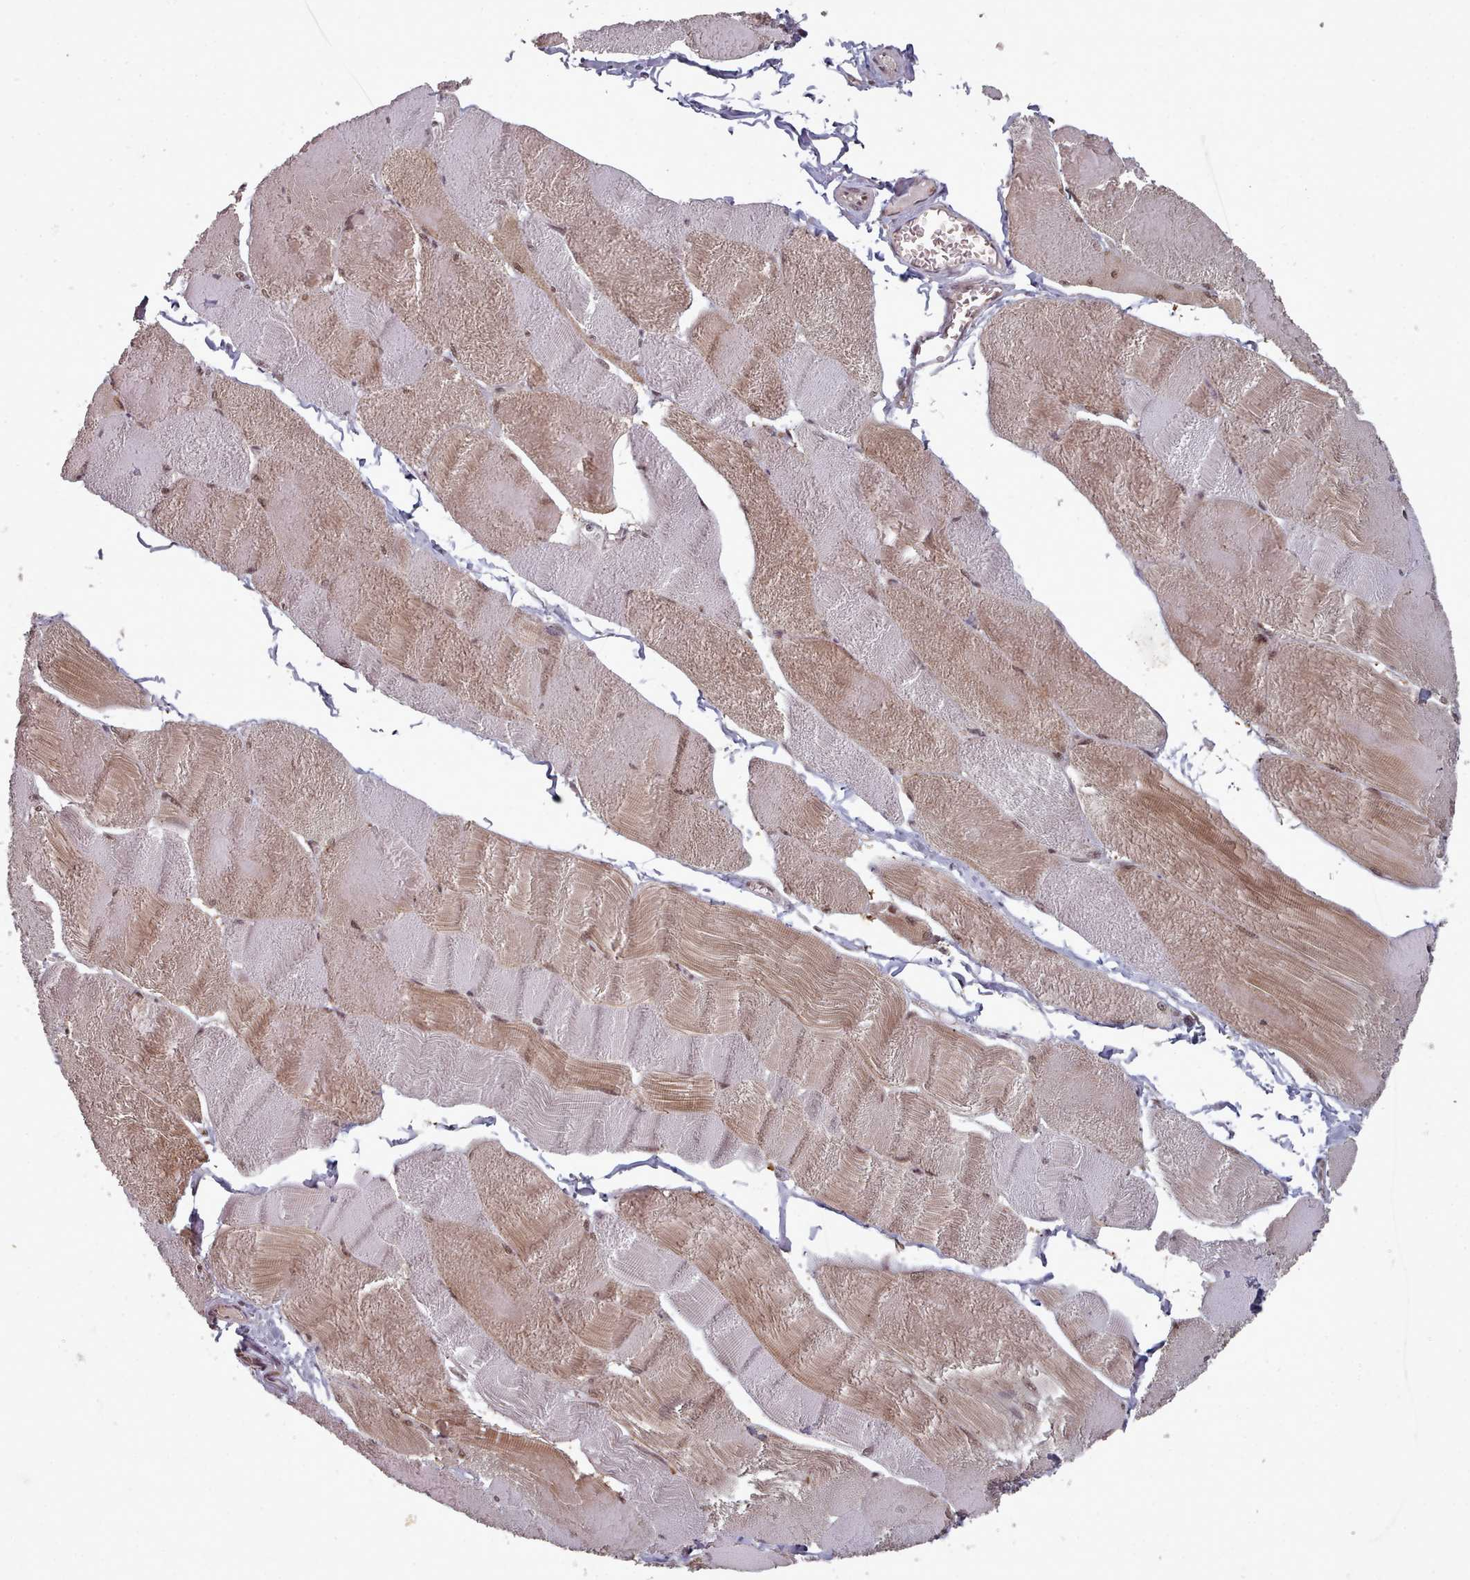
{"staining": {"intensity": "weak", "quantity": "25%-75%", "location": "cytoplasmic/membranous,nuclear"}, "tissue": "skeletal muscle", "cell_type": "Myocytes", "image_type": "normal", "snomed": [{"axis": "morphology", "description": "Normal tissue, NOS"}, {"axis": "morphology", "description": "Basal cell carcinoma"}, {"axis": "topography", "description": "Skeletal muscle"}], "caption": "IHC of normal skeletal muscle exhibits low levels of weak cytoplasmic/membranous,nuclear positivity in approximately 25%-75% of myocytes. (Stains: DAB (3,3'-diaminobenzidine) in brown, nuclei in blue, Microscopy: brightfield microscopy at high magnification).", "gene": "DHX8", "patient": {"sex": "female", "age": 64}}